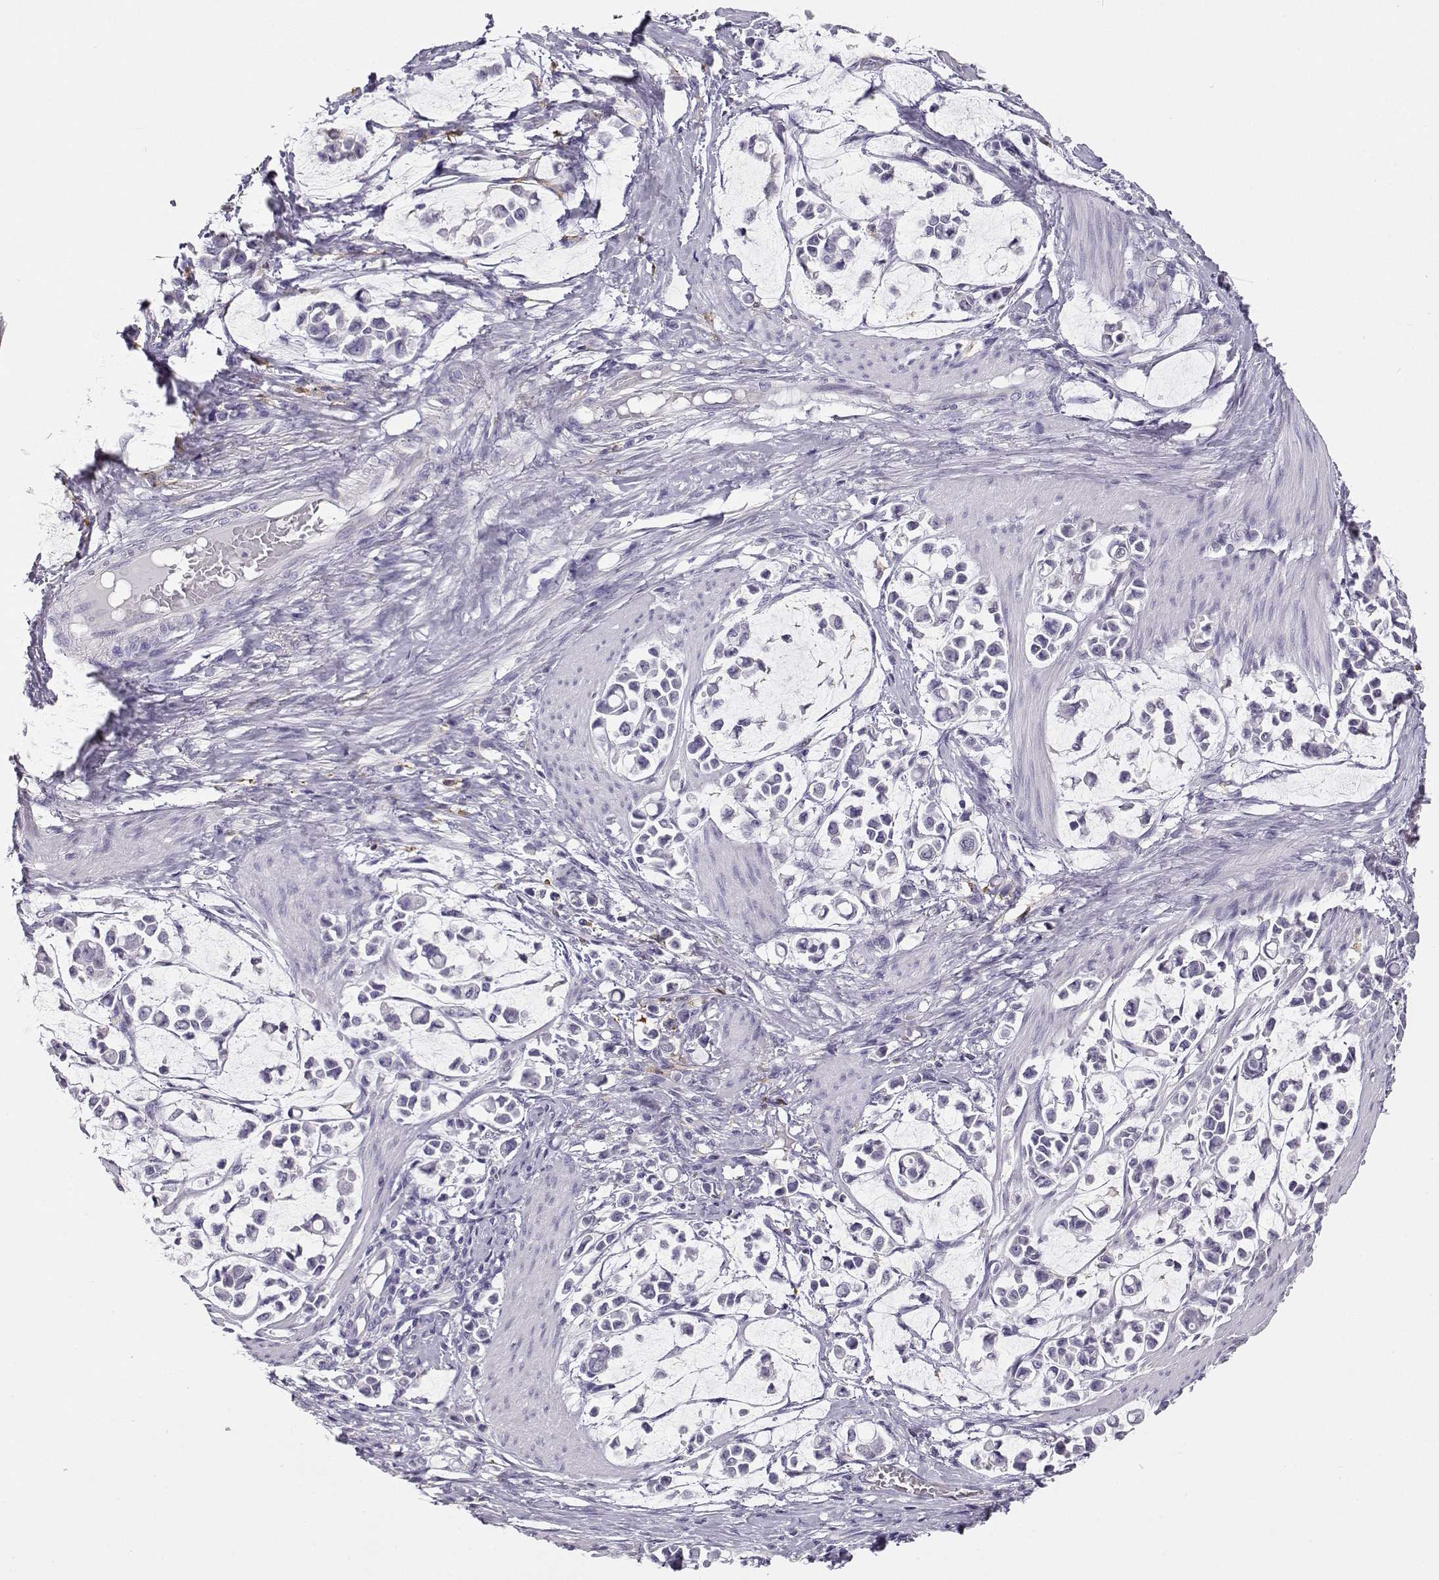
{"staining": {"intensity": "negative", "quantity": "none", "location": "none"}, "tissue": "stomach cancer", "cell_type": "Tumor cells", "image_type": "cancer", "snomed": [{"axis": "morphology", "description": "Adenocarcinoma, NOS"}, {"axis": "topography", "description": "Stomach"}], "caption": "High magnification brightfield microscopy of adenocarcinoma (stomach) stained with DAB (brown) and counterstained with hematoxylin (blue): tumor cells show no significant staining. The staining is performed using DAB (3,3'-diaminobenzidine) brown chromogen with nuclei counter-stained in using hematoxylin.", "gene": "NUTM1", "patient": {"sex": "male", "age": 82}}